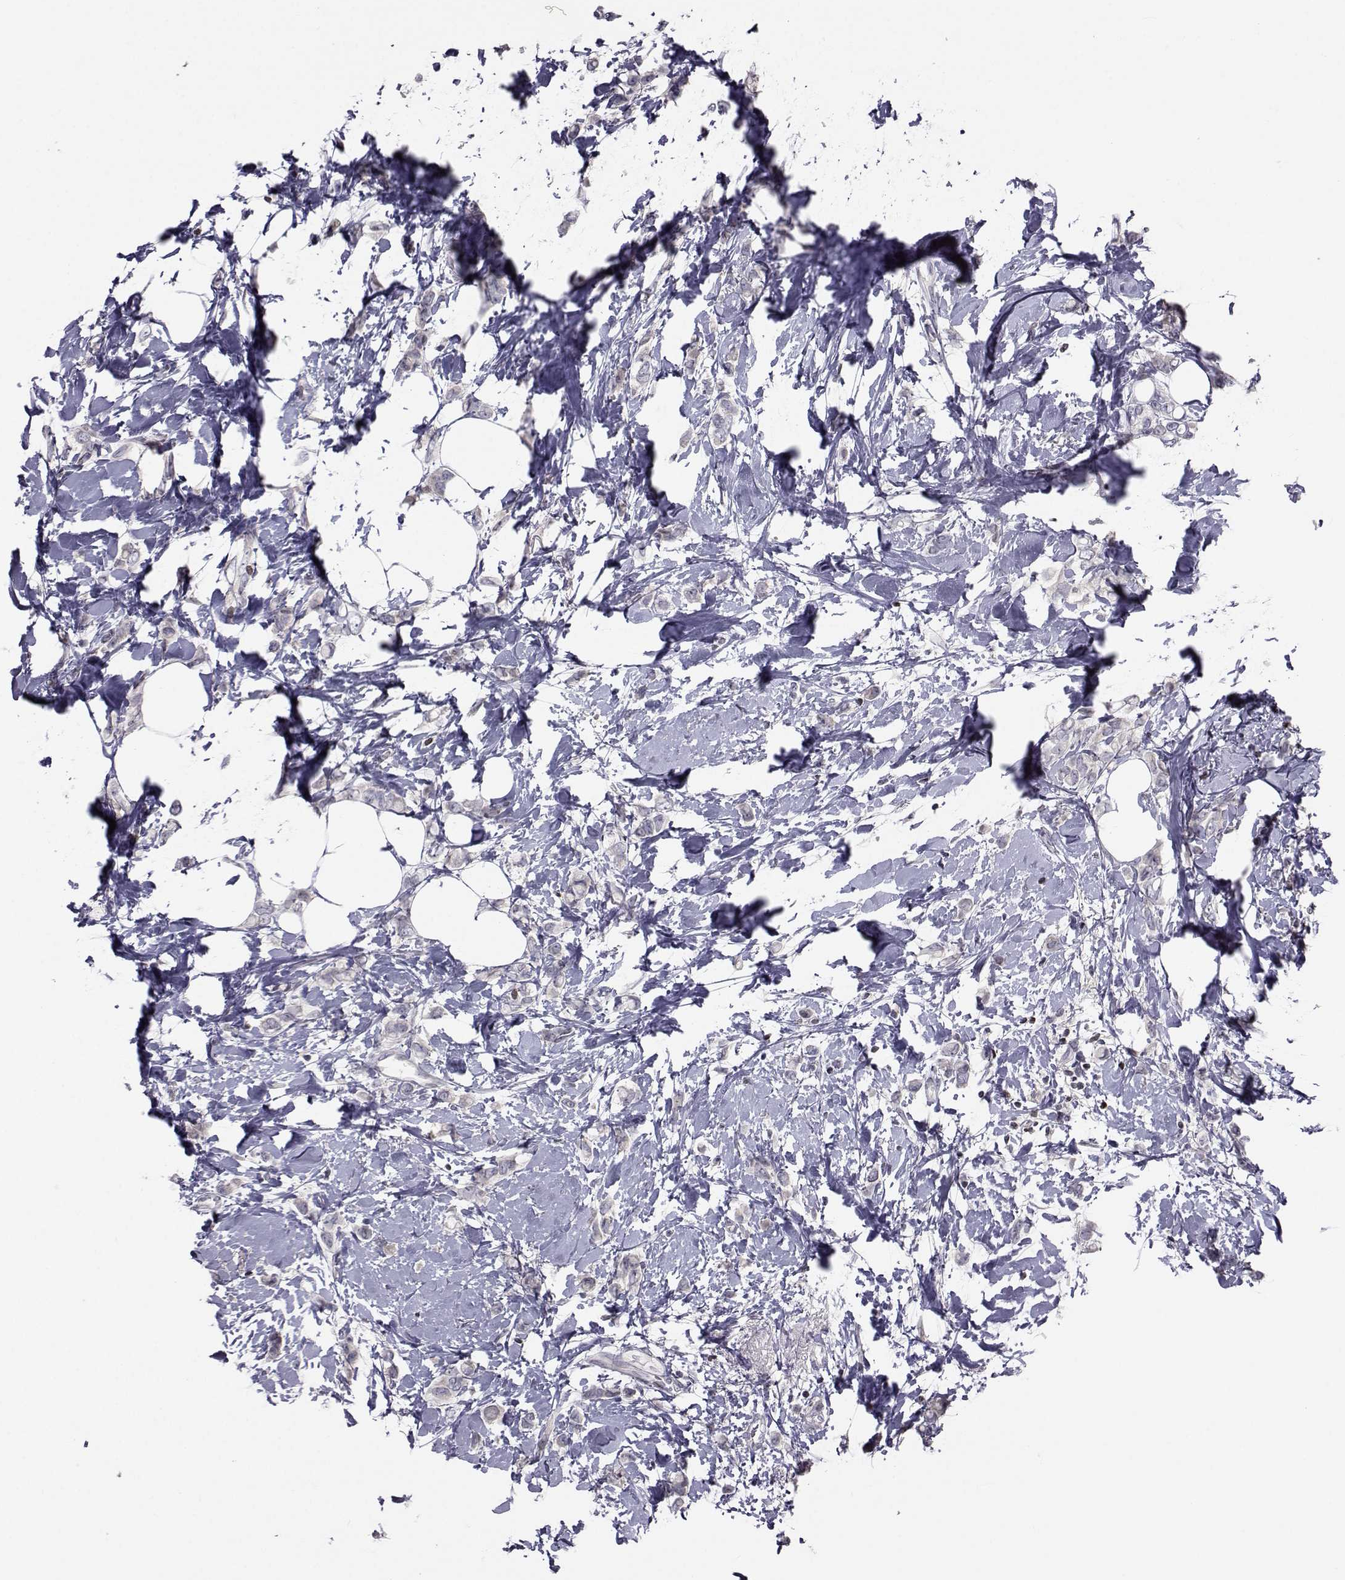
{"staining": {"intensity": "negative", "quantity": "none", "location": "none"}, "tissue": "breast cancer", "cell_type": "Tumor cells", "image_type": "cancer", "snomed": [{"axis": "morphology", "description": "Lobular carcinoma"}, {"axis": "topography", "description": "Breast"}], "caption": "There is no significant expression in tumor cells of breast cancer (lobular carcinoma).", "gene": "PCP4L1", "patient": {"sex": "female", "age": 66}}